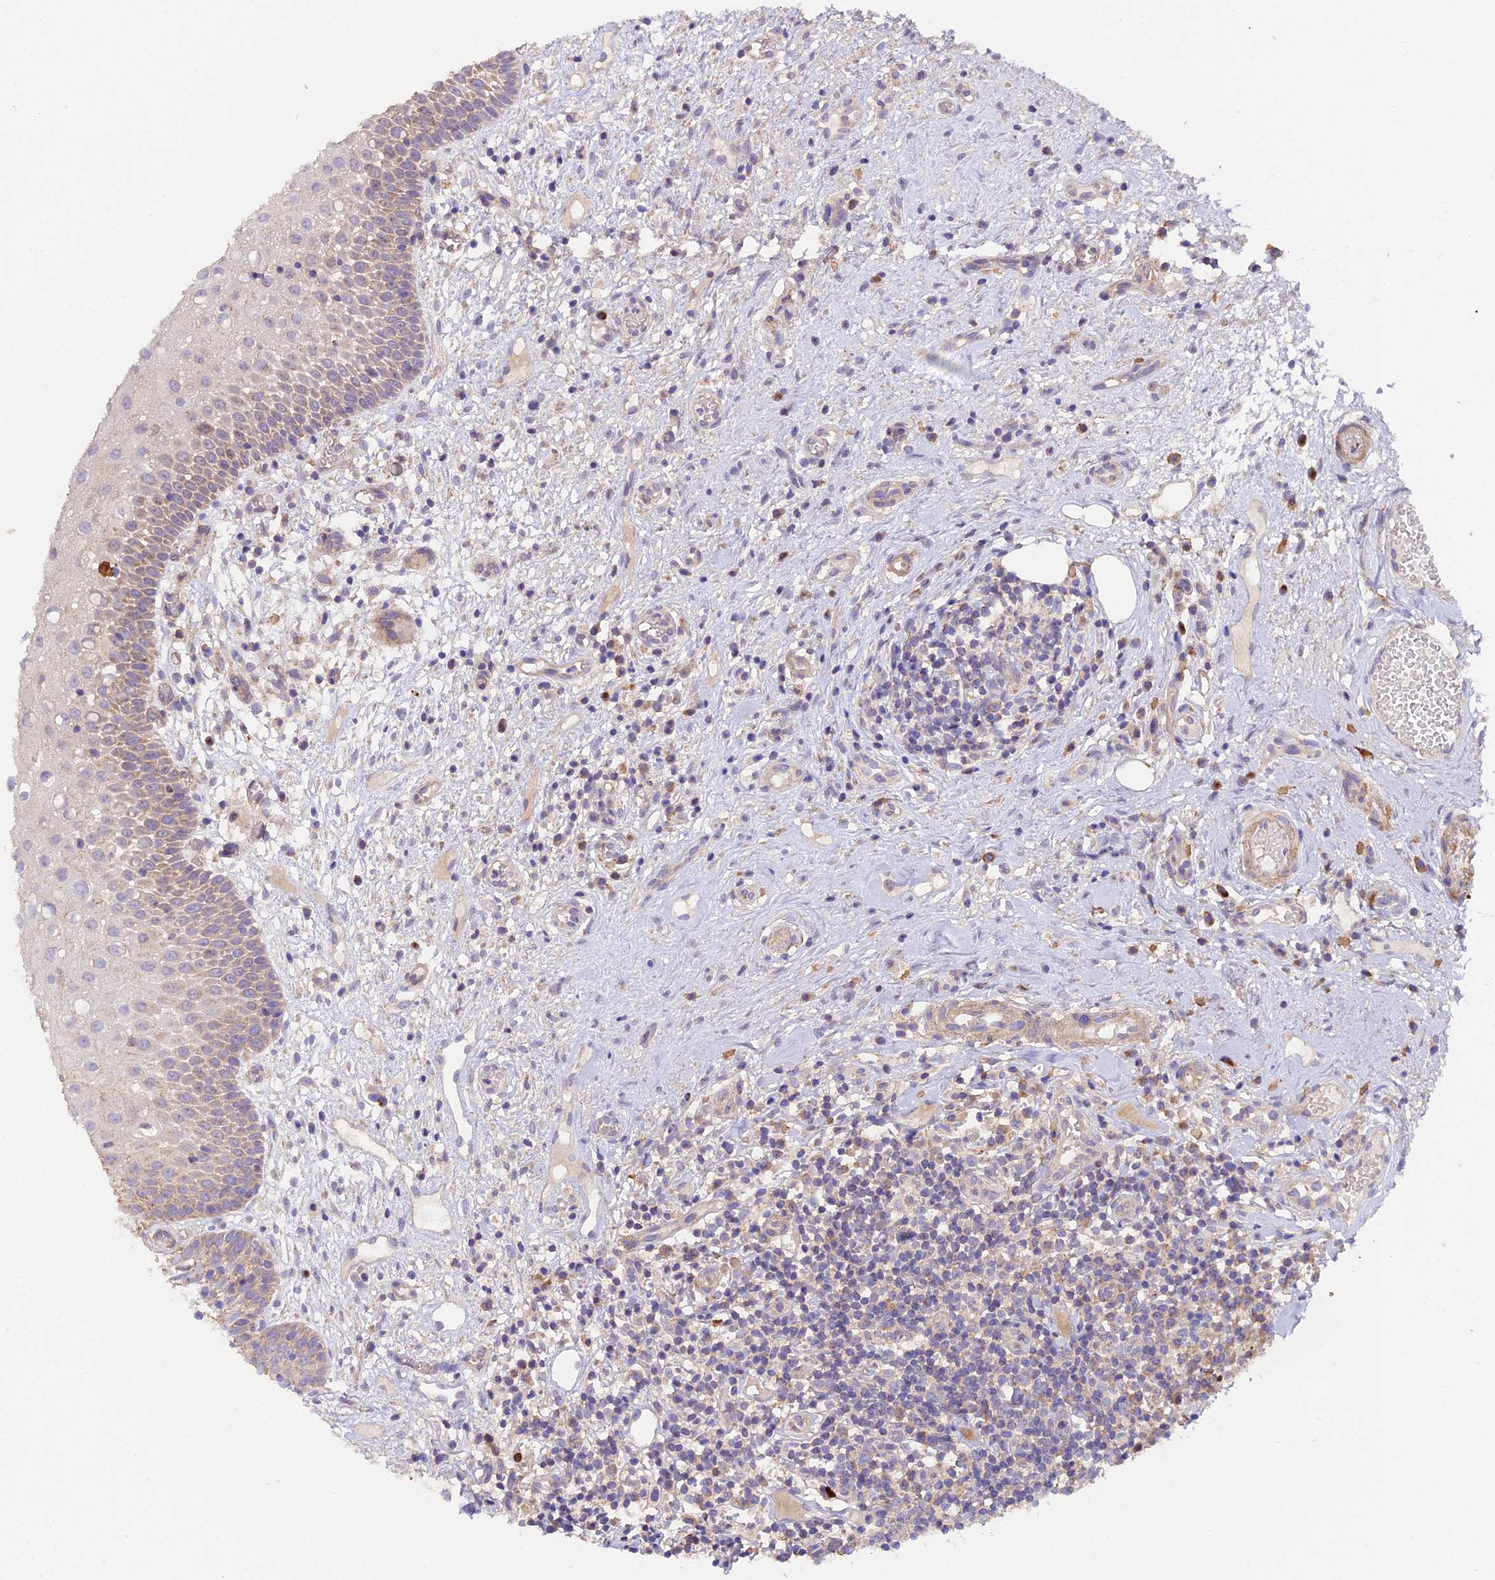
{"staining": {"intensity": "weak", "quantity": "25%-75%", "location": "cytoplasmic/membranous,nuclear"}, "tissue": "oral mucosa", "cell_type": "Squamous epithelial cells", "image_type": "normal", "snomed": [{"axis": "morphology", "description": "Normal tissue, NOS"}, {"axis": "topography", "description": "Oral tissue"}], "caption": "IHC photomicrograph of unremarkable human oral mucosa stained for a protein (brown), which displays low levels of weak cytoplasmic/membranous,nuclear expression in about 25%-75% of squamous epithelial cells.", "gene": "METTL13", "patient": {"sex": "female", "age": 69}}